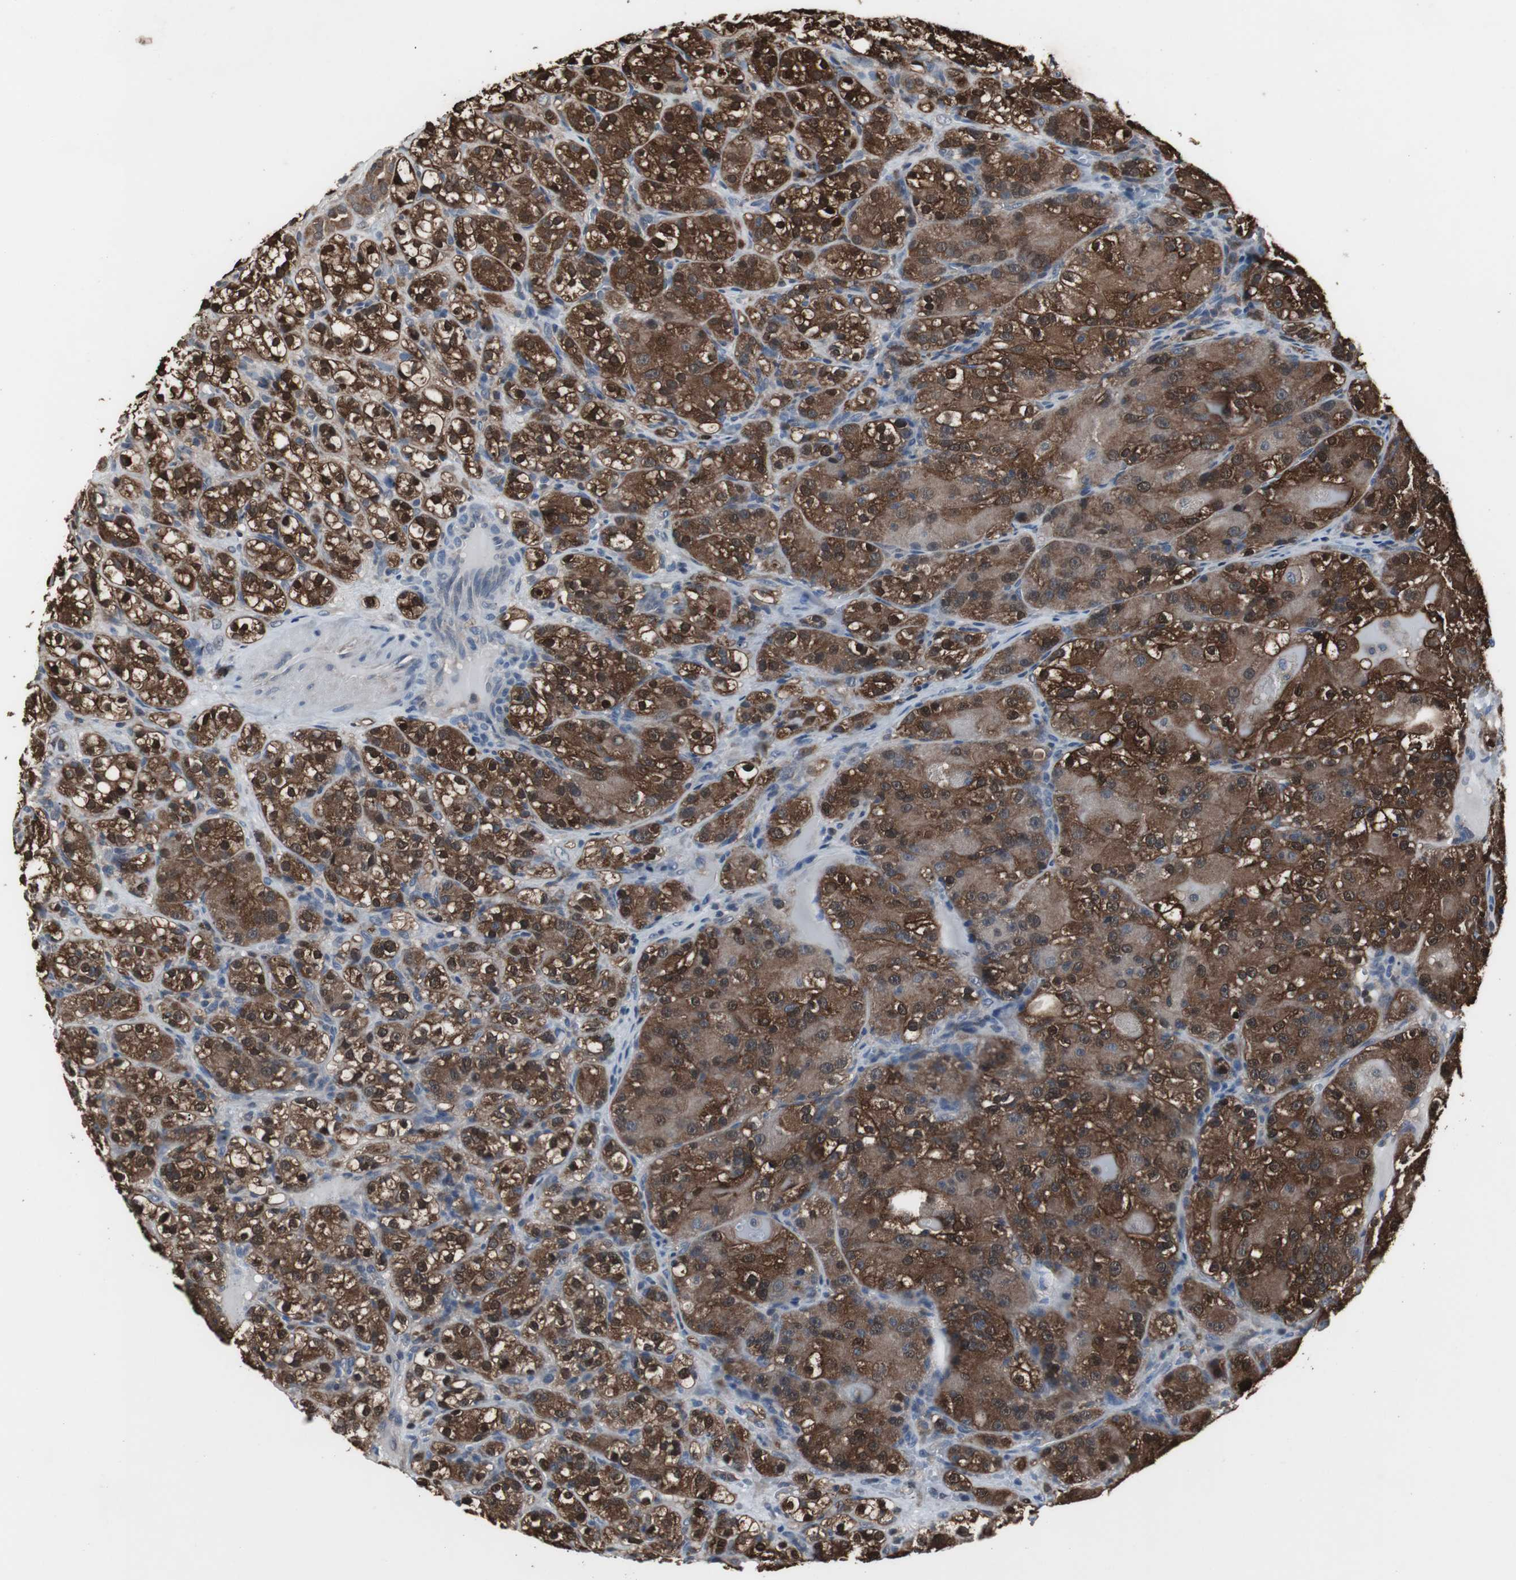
{"staining": {"intensity": "strong", "quantity": ">75%", "location": "cytoplasmic/membranous,nuclear"}, "tissue": "renal cancer", "cell_type": "Tumor cells", "image_type": "cancer", "snomed": [{"axis": "morphology", "description": "Normal tissue, NOS"}, {"axis": "morphology", "description": "Adenocarcinoma, NOS"}, {"axis": "topography", "description": "Kidney"}], "caption": "Adenocarcinoma (renal) was stained to show a protein in brown. There is high levels of strong cytoplasmic/membranous and nuclear staining in about >75% of tumor cells.", "gene": "ZSCAN22", "patient": {"sex": "male", "age": 61}}